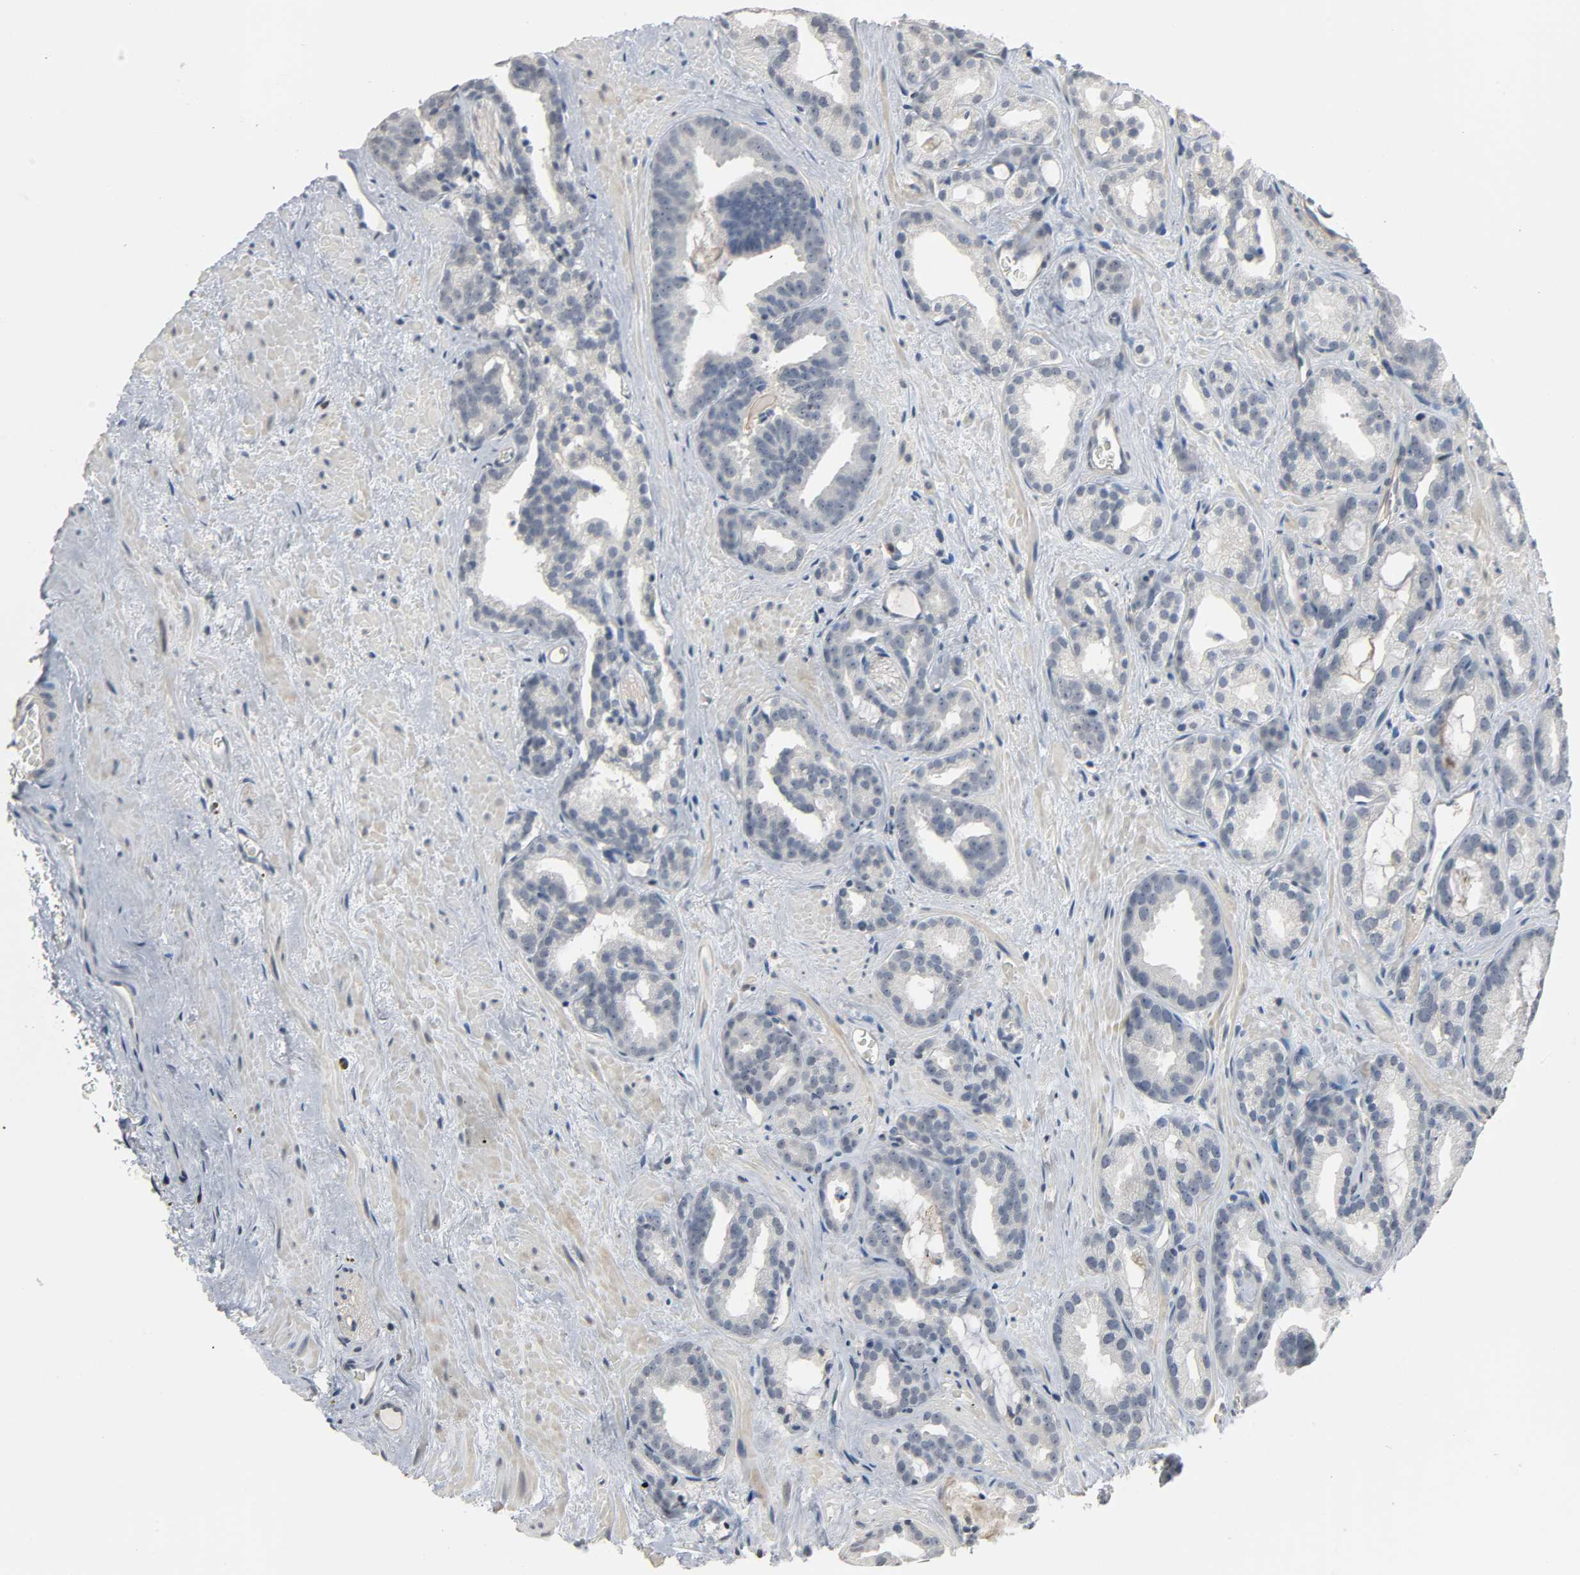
{"staining": {"intensity": "negative", "quantity": "none", "location": "none"}, "tissue": "prostate cancer", "cell_type": "Tumor cells", "image_type": "cancer", "snomed": [{"axis": "morphology", "description": "Adenocarcinoma, Low grade"}, {"axis": "topography", "description": "Prostate"}], "caption": "This is a micrograph of immunohistochemistry staining of adenocarcinoma (low-grade) (prostate), which shows no staining in tumor cells.", "gene": "CD4", "patient": {"sex": "male", "age": 63}}